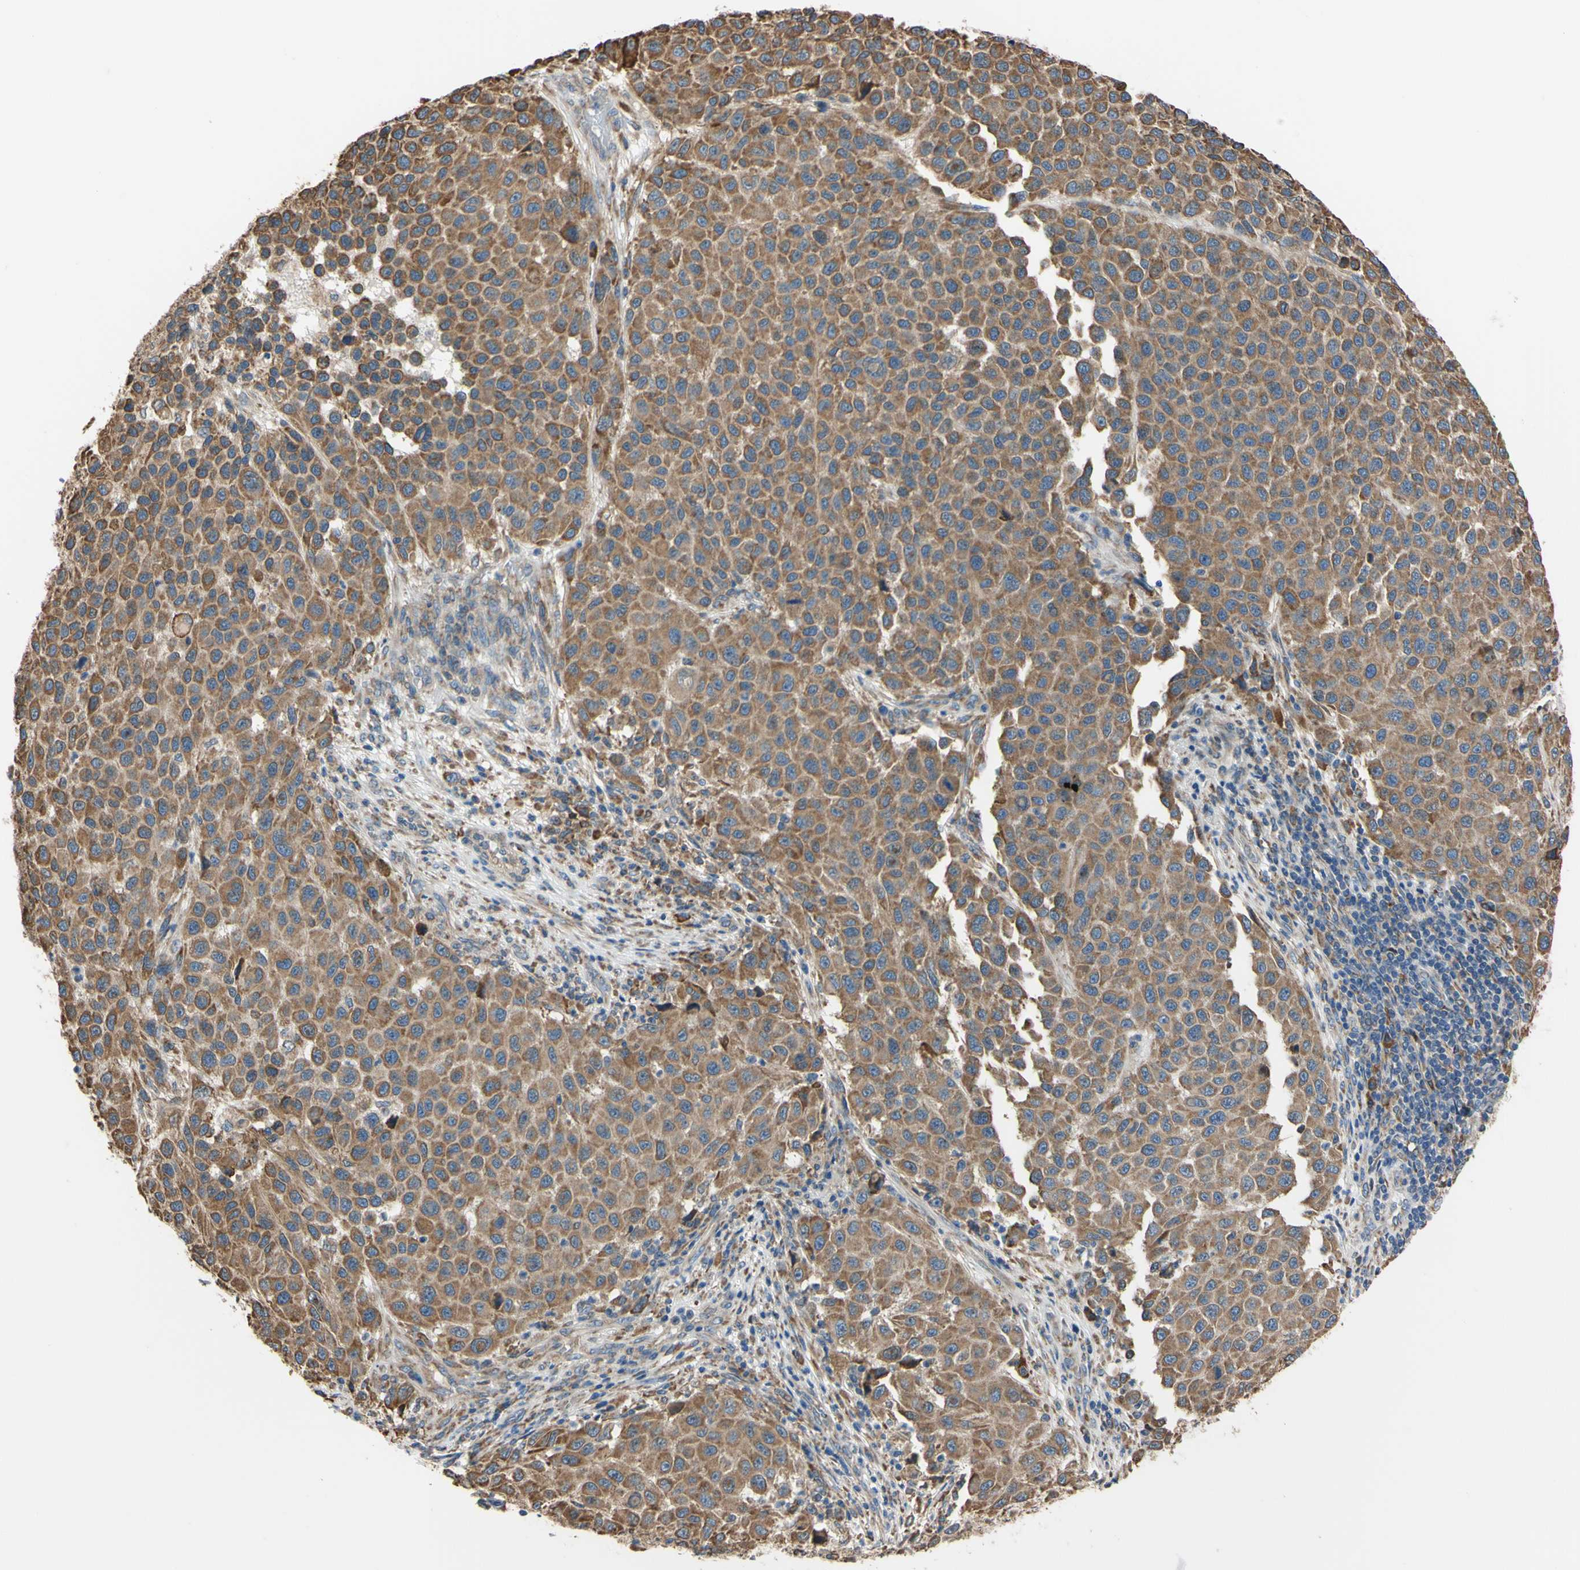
{"staining": {"intensity": "strong", "quantity": ">75%", "location": "cytoplasmic/membranous"}, "tissue": "melanoma", "cell_type": "Tumor cells", "image_type": "cancer", "snomed": [{"axis": "morphology", "description": "Malignant melanoma, Metastatic site"}, {"axis": "topography", "description": "Lymph node"}], "caption": "Tumor cells demonstrate high levels of strong cytoplasmic/membranous expression in approximately >75% of cells in malignant melanoma (metastatic site).", "gene": "BMF", "patient": {"sex": "male", "age": 61}}